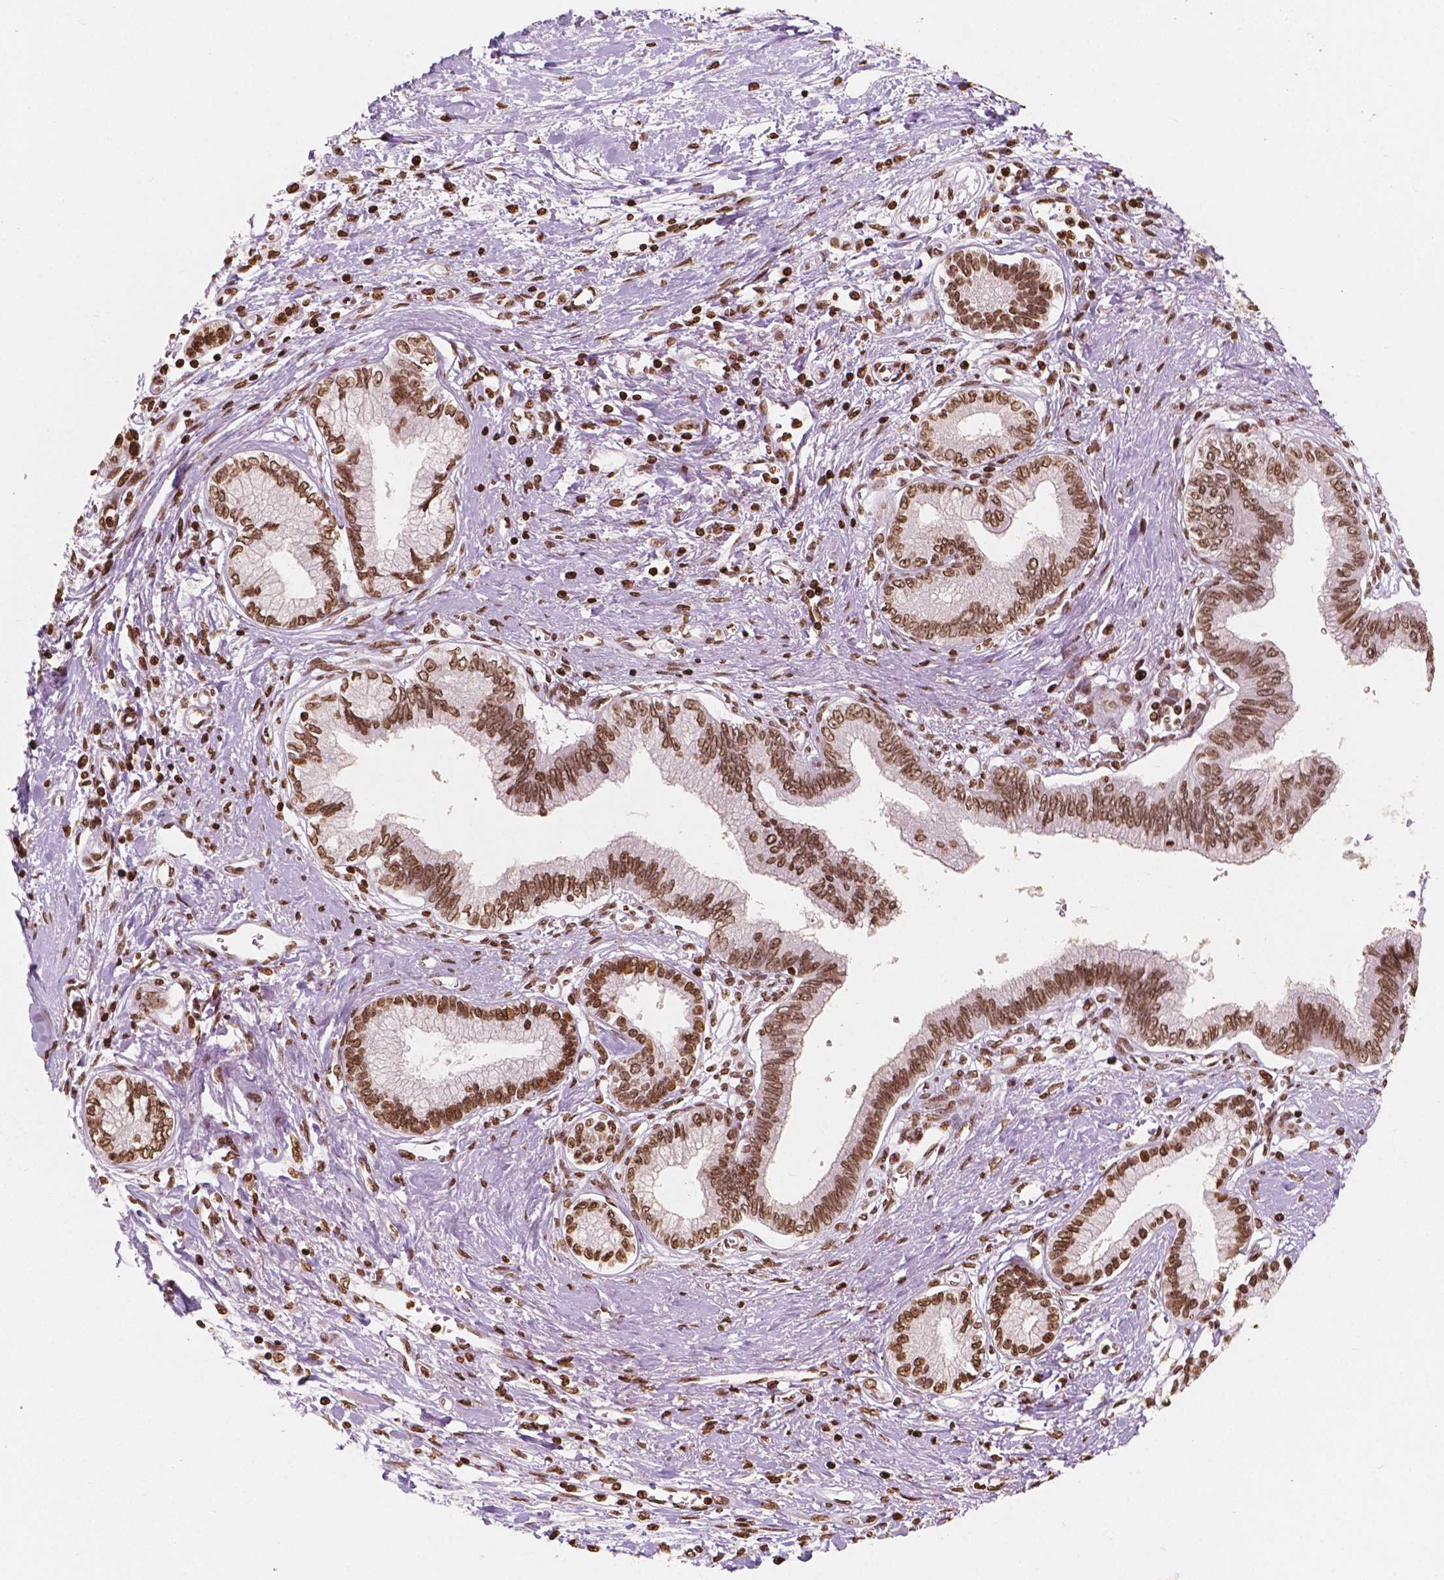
{"staining": {"intensity": "moderate", "quantity": ">75%", "location": "nuclear"}, "tissue": "pancreatic cancer", "cell_type": "Tumor cells", "image_type": "cancer", "snomed": [{"axis": "morphology", "description": "Adenocarcinoma, NOS"}, {"axis": "topography", "description": "Pancreas"}], "caption": "This micrograph shows adenocarcinoma (pancreatic) stained with immunohistochemistry to label a protein in brown. The nuclear of tumor cells show moderate positivity for the protein. Nuclei are counter-stained blue.", "gene": "H3C7", "patient": {"sex": "female", "age": 77}}